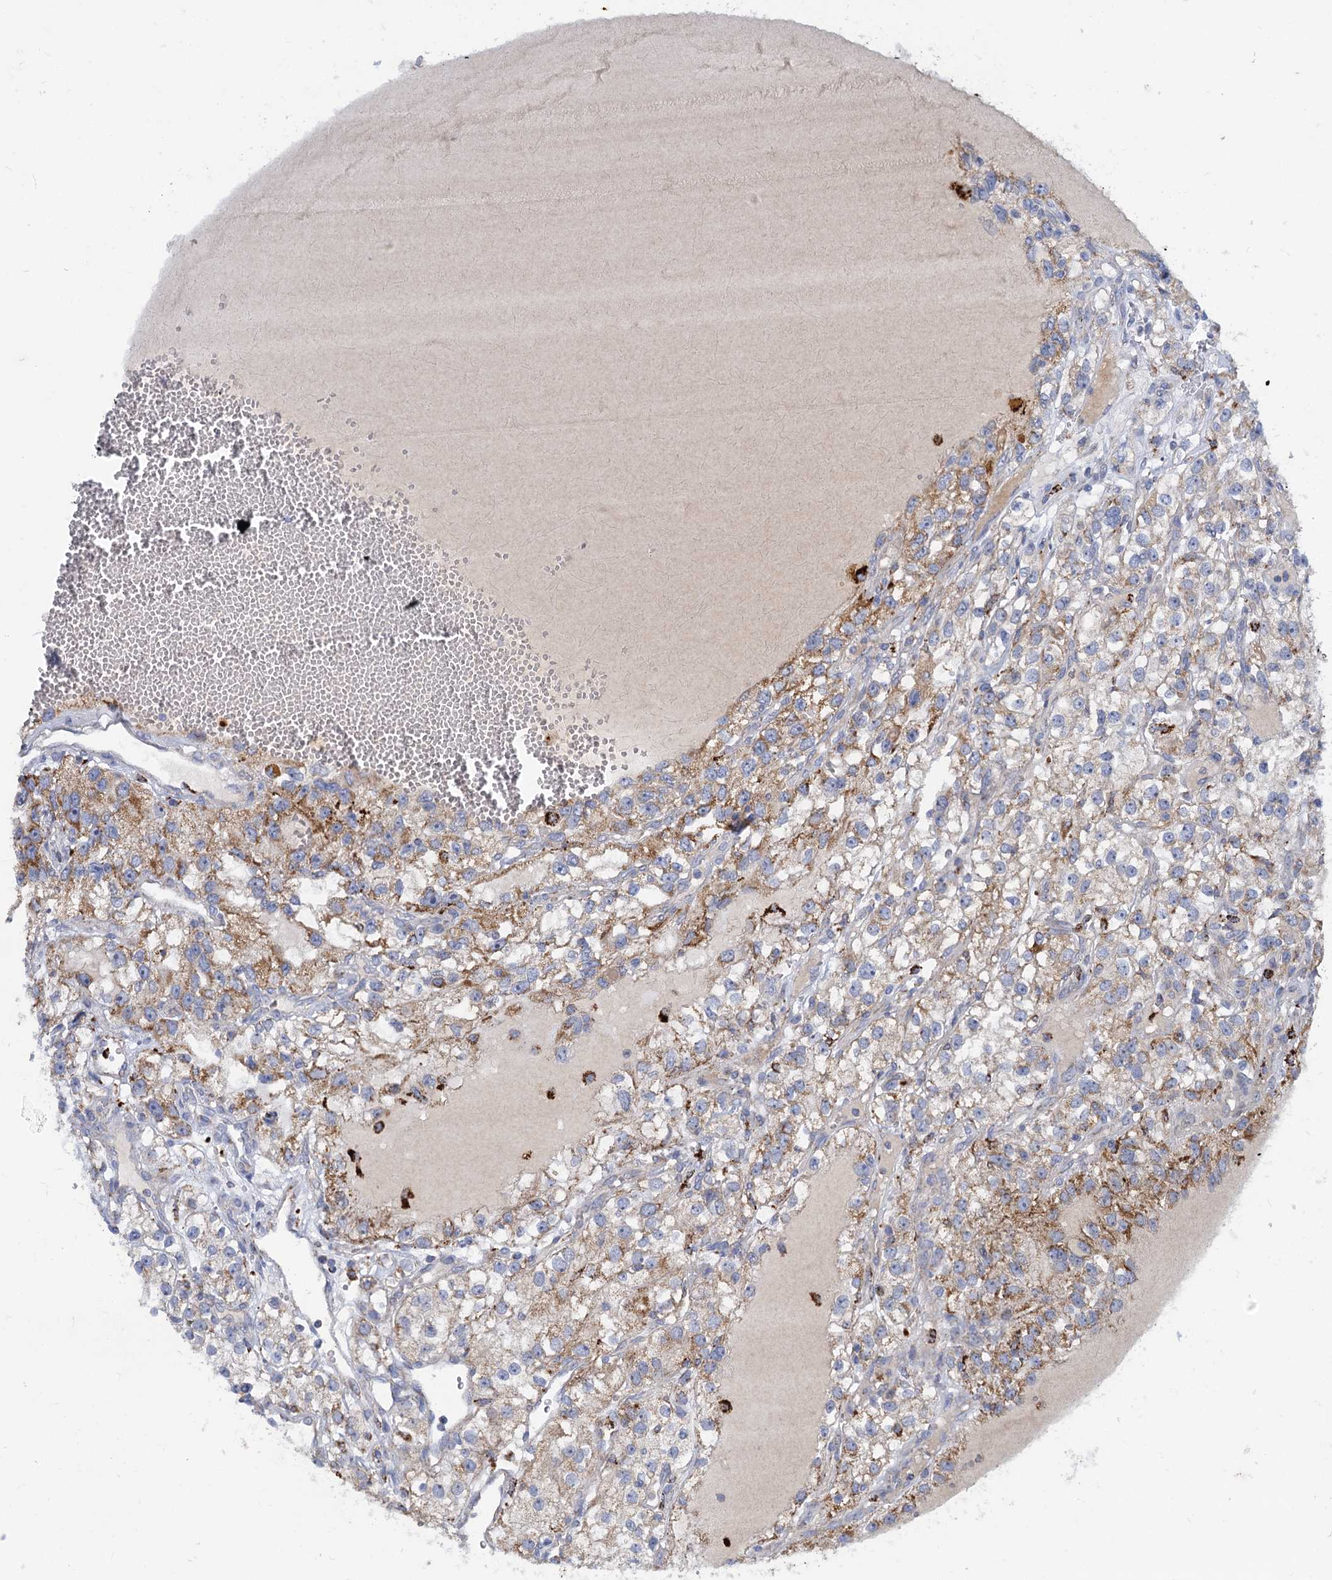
{"staining": {"intensity": "moderate", "quantity": "25%-75%", "location": "cytoplasmic/membranous"}, "tissue": "renal cancer", "cell_type": "Tumor cells", "image_type": "cancer", "snomed": [{"axis": "morphology", "description": "Adenocarcinoma, NOS"}, {"axis": "topography", "description": "Kidney"}], "caption": "Immunohistochemistry (IHC) photomicrograph of renal cancer (adenocarcinoma) stained for a protein (brown), which reveals medium levels of moderate cytoplasmic/membranous expression in about 25%-75% of tumor cells.", "gene": "ANKS3", "patient": {"sex": "female", "age": 57}}